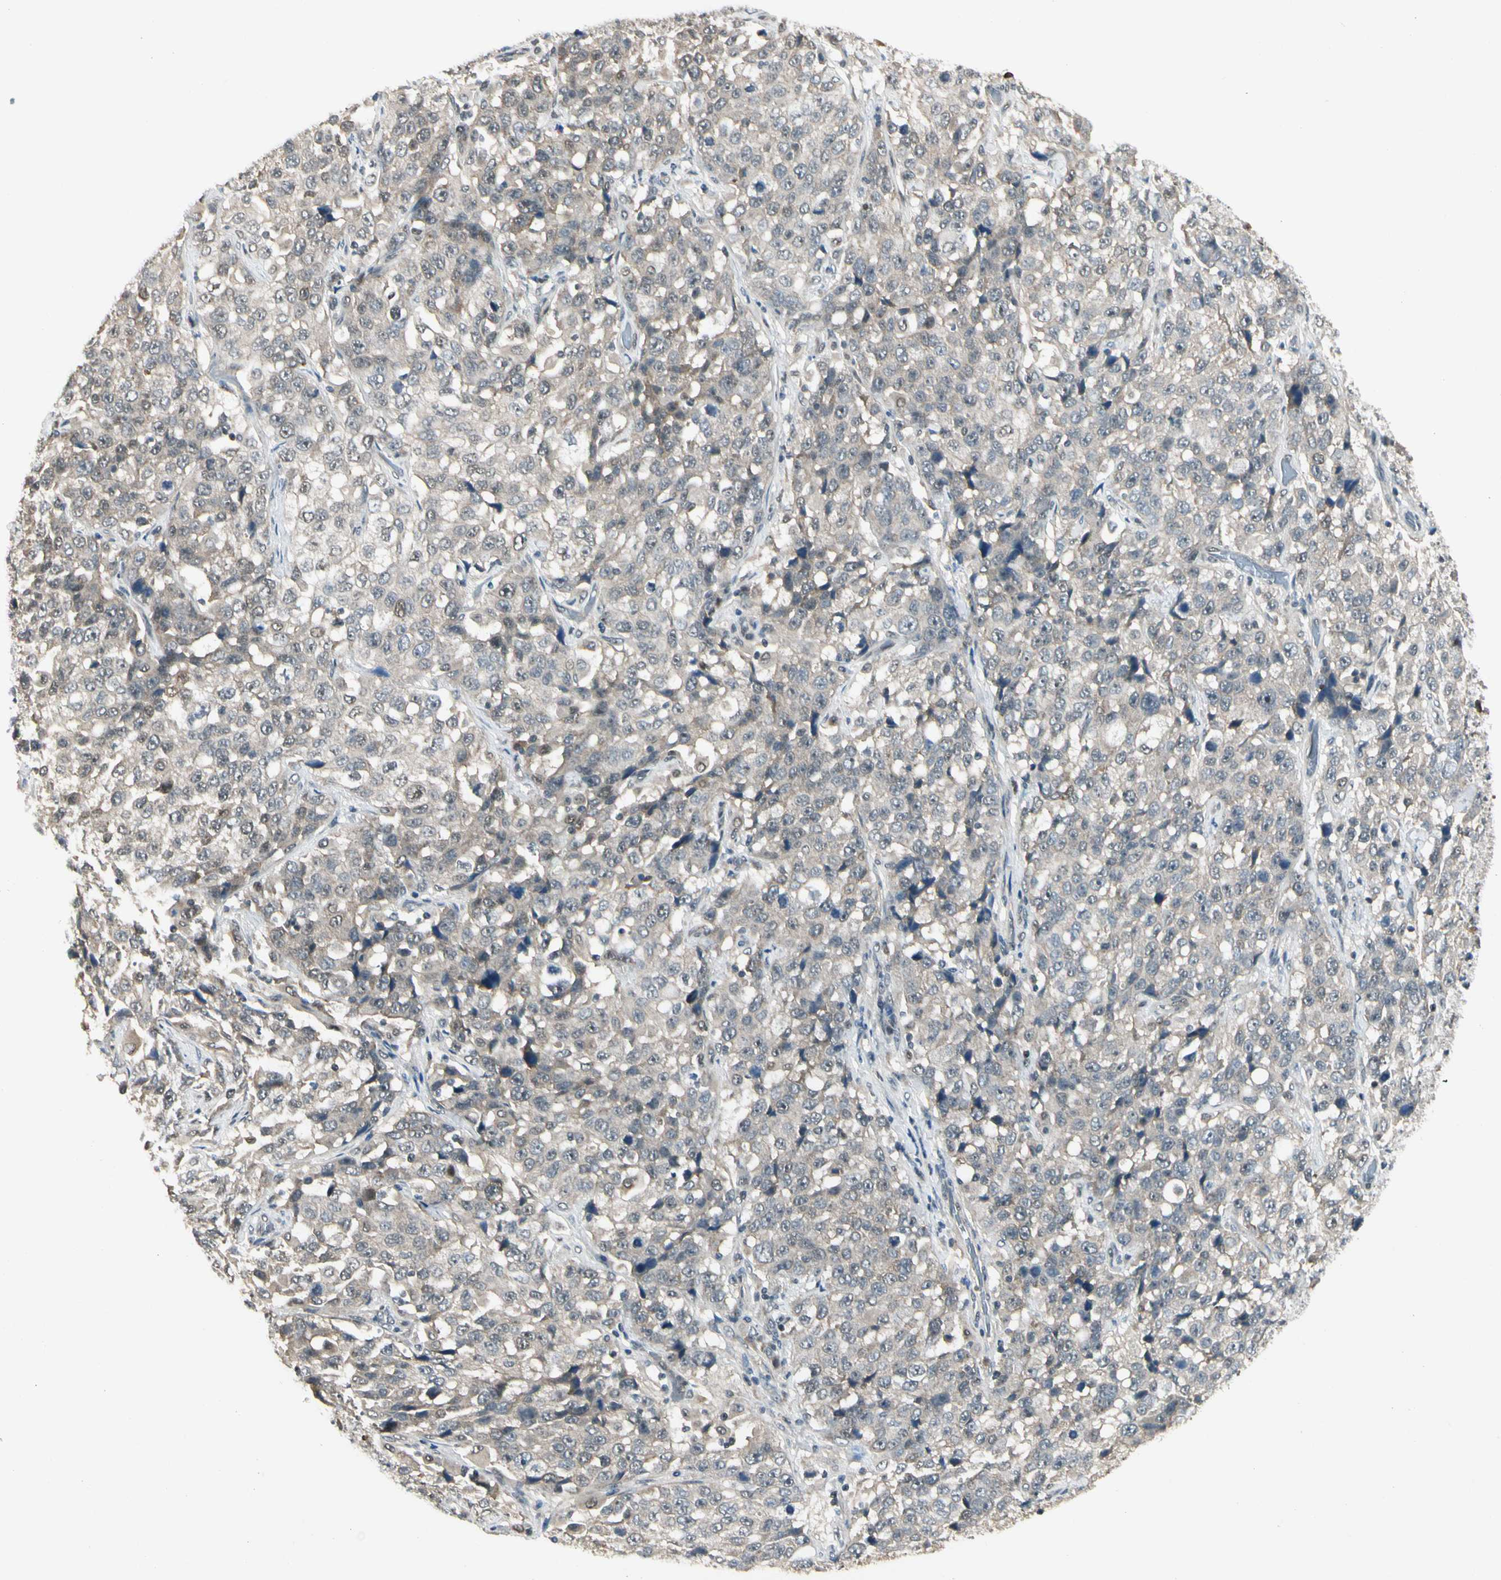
{"staining": {"intensity": "weak", "quantity": ">75%", "location": "cytoplasmic/membranous"}, "tissue": "stomach cancer", "cell_type": "Tumor cells", "image_type": "cancer", "snomed": [{"axis": "morphology", "description": "Normal tissue, NOS"}, {"axis": "morphology", "description": "Adenocarcinoma, NOS"}, {"axis": "topography", "description": "Stomach"}], "caption": "Protein staining by IHC shows weak cytoplasmic/membranous positivity in approximately >75% of tumor cells in stomach cancer.", "gene": "GTF3A", "patient": {"sex": "male", "age": 48}}